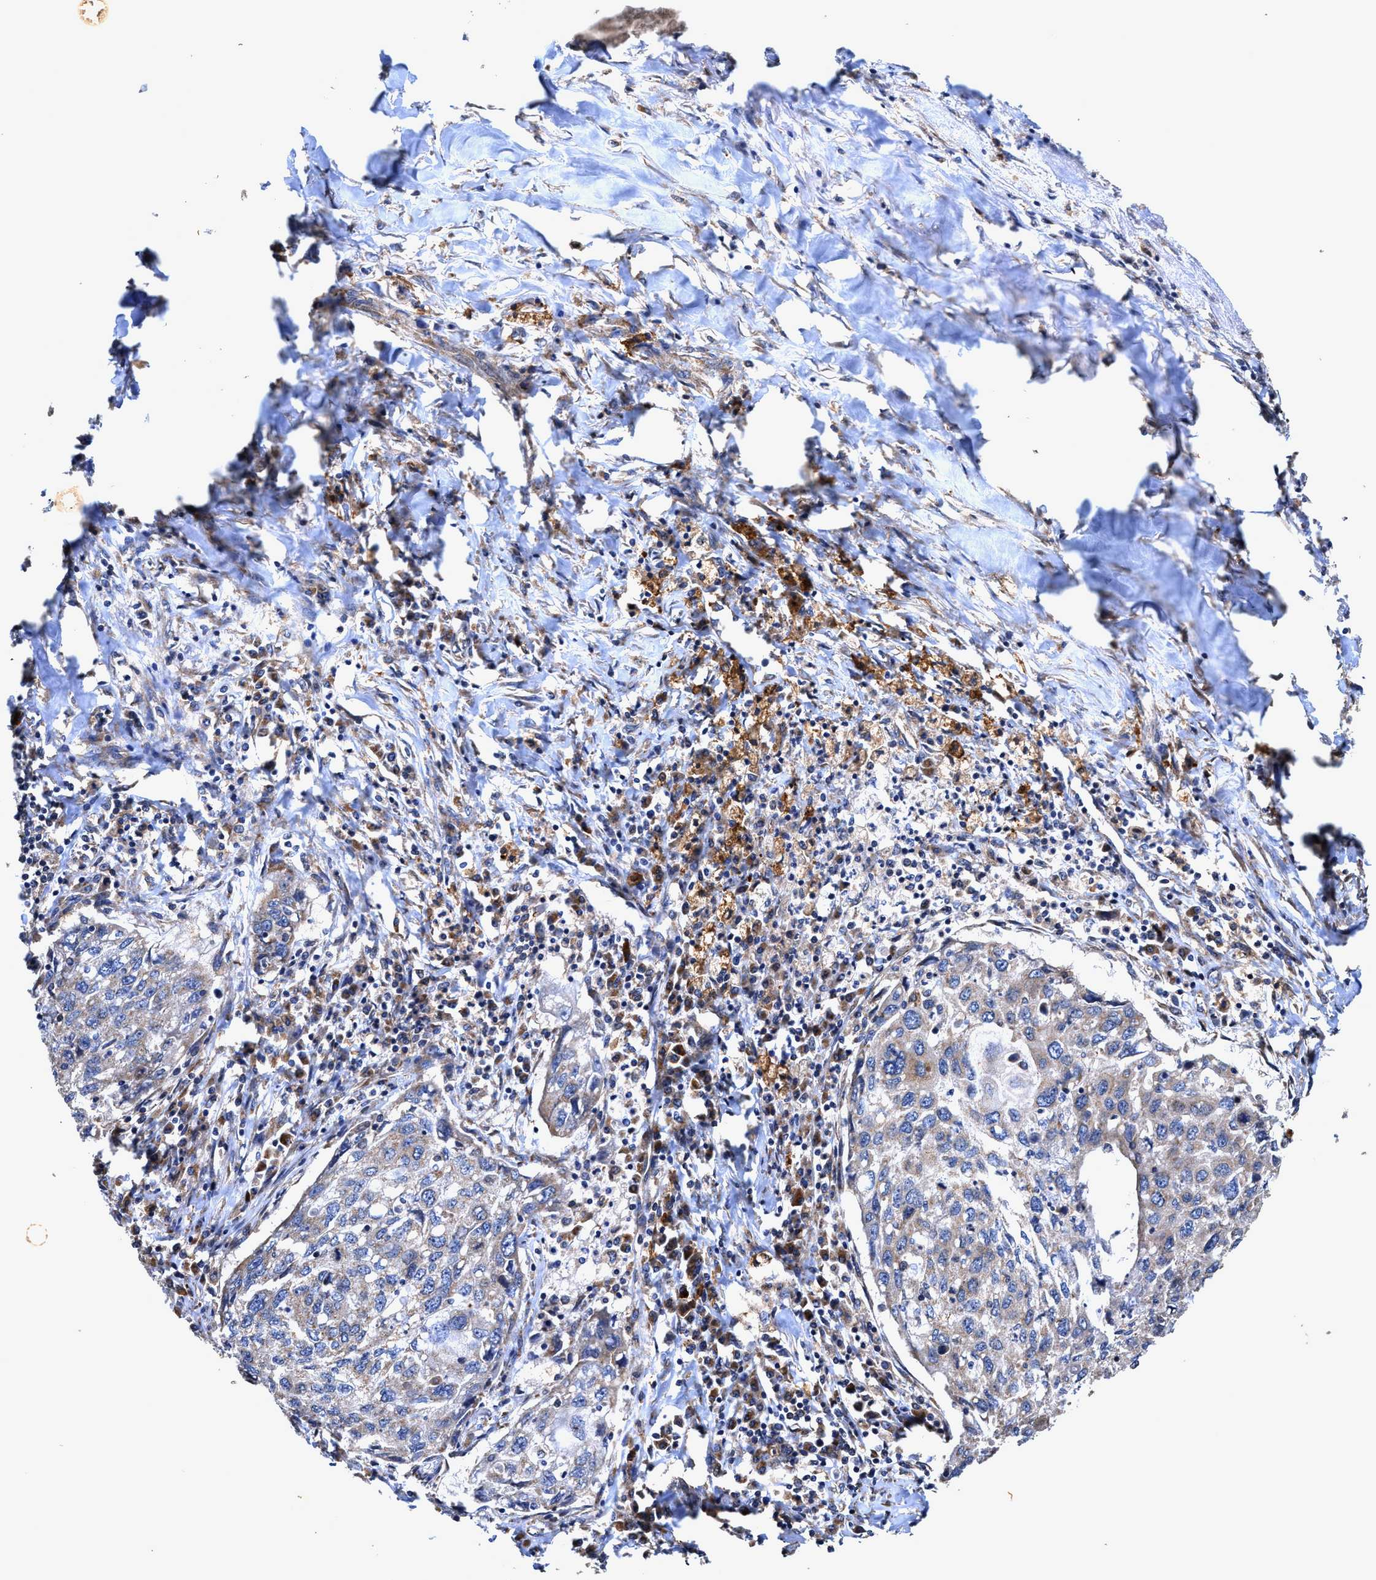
{"staining": {"intensity": "weak", "quantity": ">75%", "location": "cytoplasmic/membranous"}, "tissue": "lung cancer", "cell_type": "Tumor cells", "image_type": "cancer", "snomed": [{"axis": "morphology", "description": "Squamous cell carcinoma, NOS"}, {"axis": "topography", "description": "Lung"}], "caption": "A photomicrograph of human lung cancer (squamous cell carcinoma) stained for a protein demonstrates weak cytoplasmic/membranous brown staining in tumor cells.", "gene": "EFNA4", "patient": {"sex": "female", "age": 63}}